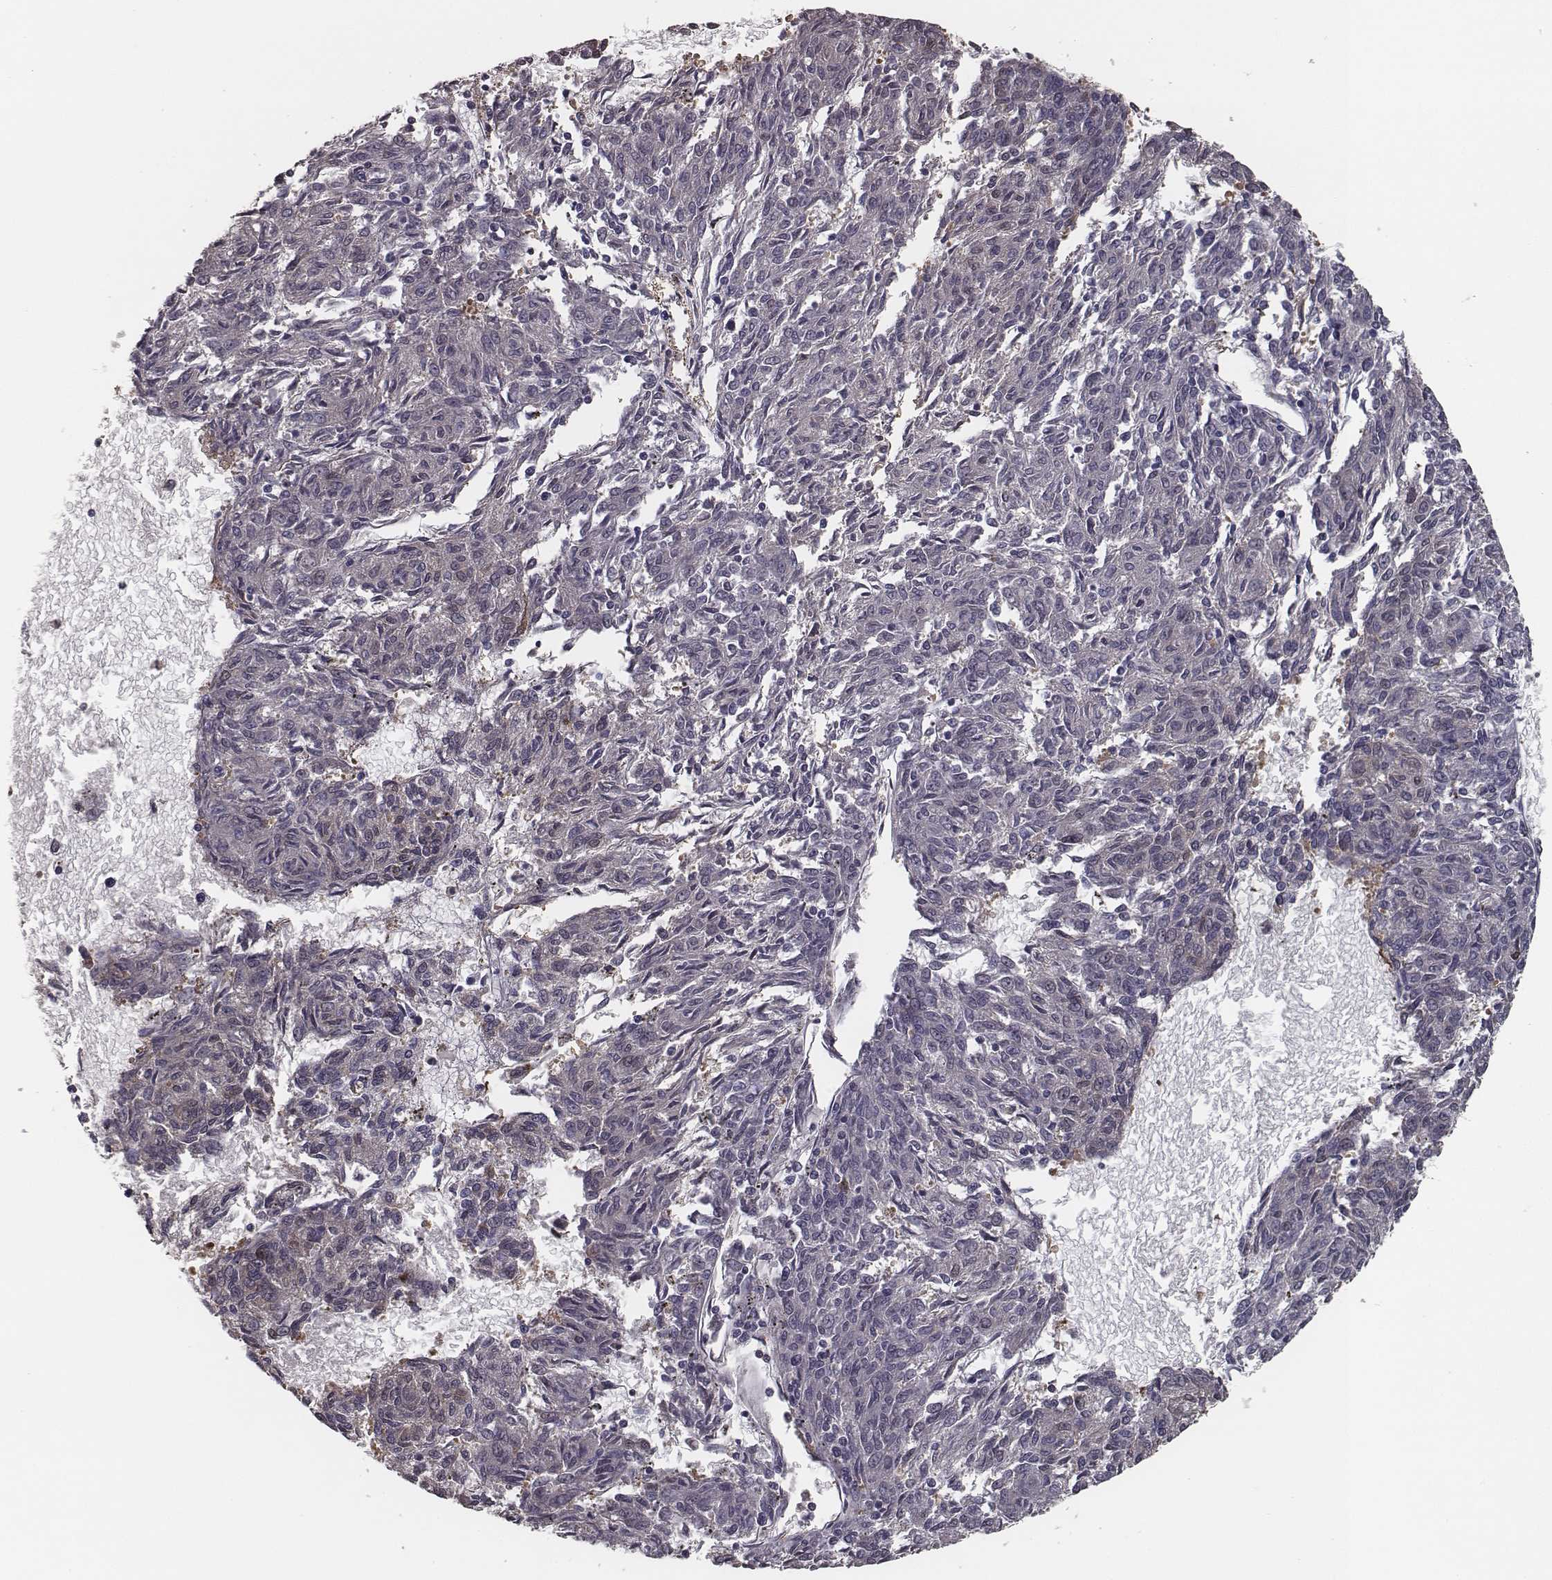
{"staining": {"intensity": "negative", "quantity": "none", "location": "none"}, "tissue": "melanoma", "cell_type": "Tumor cells", "image_type": "cancer", "snomed": [{"axis": "morphology", "description": "Malignant melanoma, NOS"}, {"axis": "topography", "description": "Skin"}], "caption": "Micrograph shows no protein expression in tumor cells of melanoma tissue. The staining is performed using DAB brown chromogen with nuclei counter-stained in using hematoxylin.", "gene": "ISYNA1", "patient": {"sex": "female", "age": 72}}